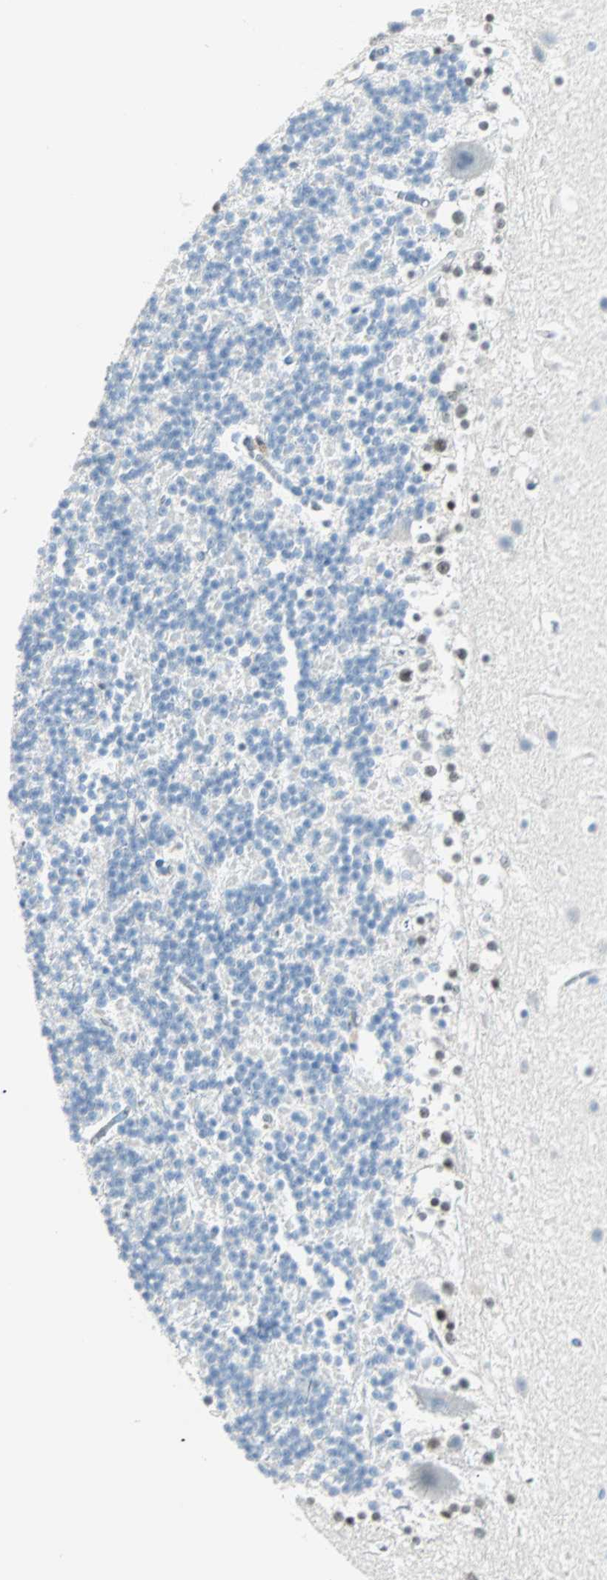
{"staining": {"intensity": "moderate", "quantity": "<25%", "location": "nuclear"}, "tissue": "cerebellum", "cell_type": "Cells in granular layer", "image_type": "normal", "snomed": [{"axis": "morphology", "description": "Normal tissue, NOS"}, {"axis": "topography", "description": "Cerebellum"}], "caption": "Immunohistochemistry of normal cerebellum exhibits low levels of moderate nuclear expression in approximately <25% of cells in granular layer. The staining is performed using DAB brown chromogen to label protein expression. The nuclei are counter-stained blue using hematoxylin.", "gene": "IL33", "patient": {"sex": "male", "age": 45}}